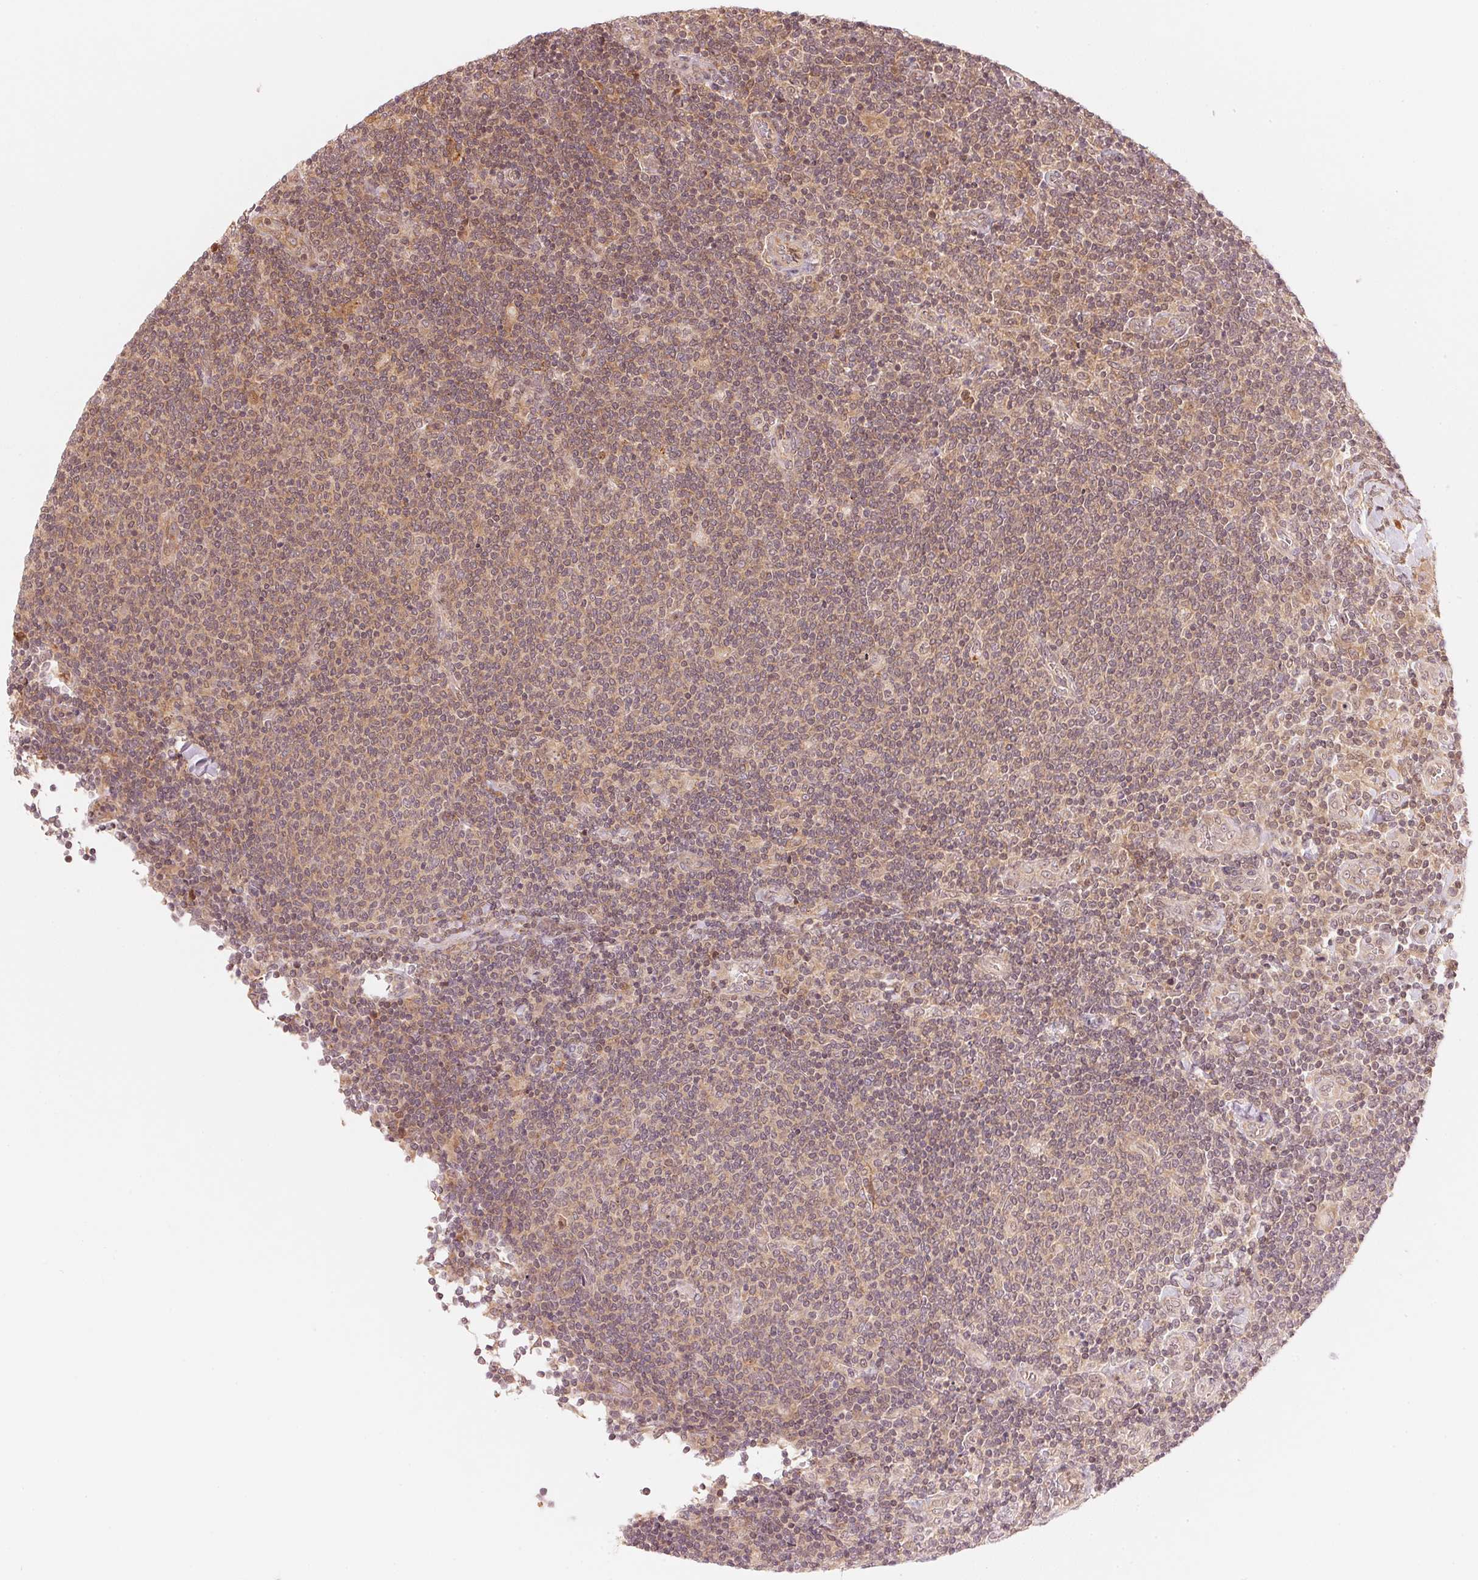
{"staining": {"intensity": "weak", "quantity": "25%-75%", "location": "cytoplasmic/membranous"}, "tissue": "lymphoma", "cell_type": "Tumor cells", "image_type": "cancer", "snomed": [{"axis": "morphology", "description": "Malignant lymphoma, non-Hodgkin's type, Low grade"}, {"axis": "topography", "description": "Lymph node"}], "caption": "Human low-grade malignant lymphoma, non-Hodgkin's type stained for a protein (brown) shows weak cytoplasmic/membranous positive expression in about 25%-75% of tumor cells.", "gene": "PRKN", "patient": {"sex": "male", "age": 52}}